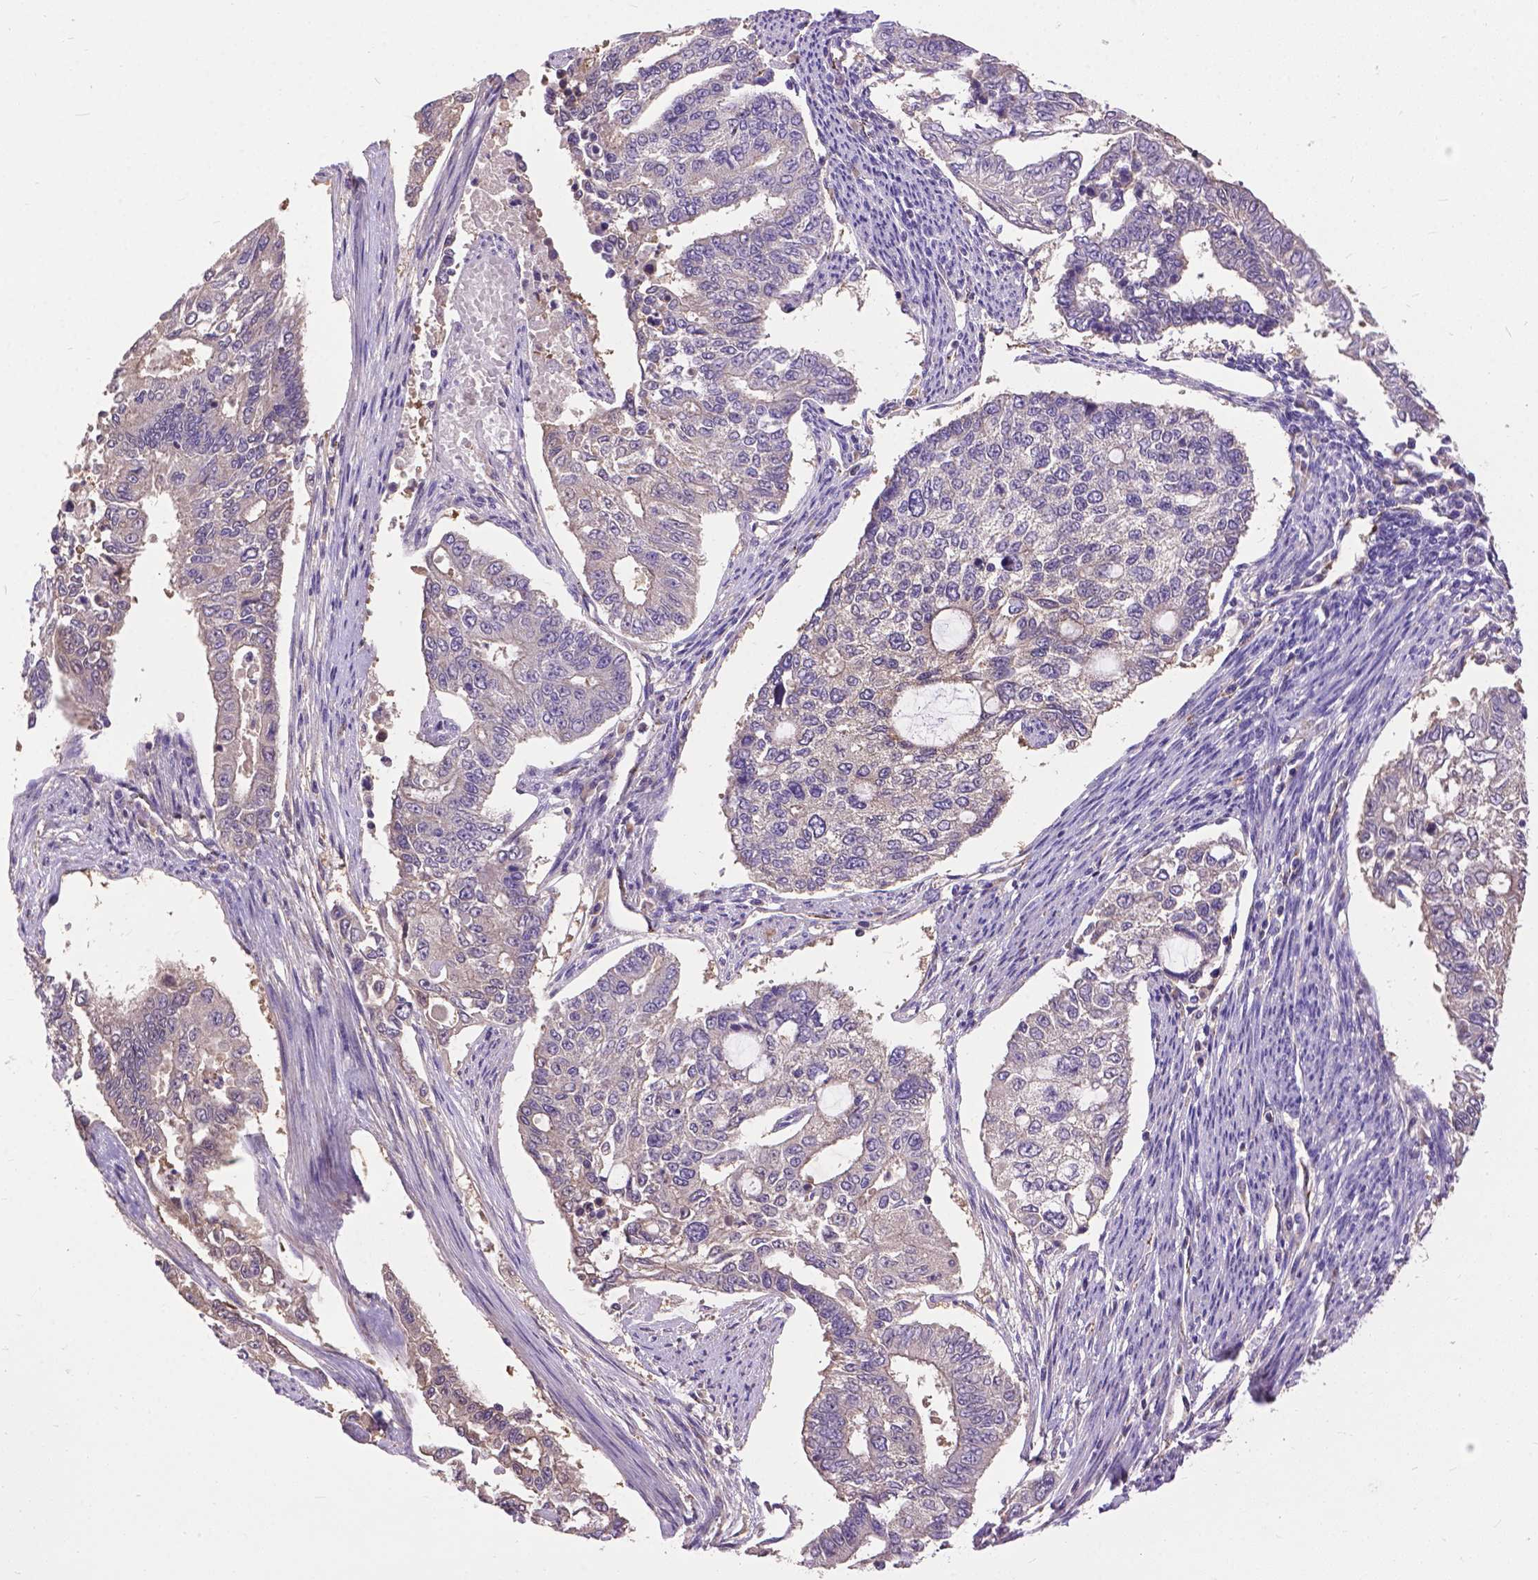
{"staining": {"intensity": "negative", "quantity": "none", "location": "none"}, "tissue": "endometrial cancer", "cell_type": "Tumor cells", "image_type": "cancer", "snomed": [{"axis": "morphology", "description": "Adenocarcinoma, NOS"}, {"axis": "topography", "description": "Uterus"}], "caption": "Histopathology image shows no significant protein staining in tumor cells of endometrial cancer.", "gene": "ZNF337", "patient": {"sex": "female", "age": 59}}